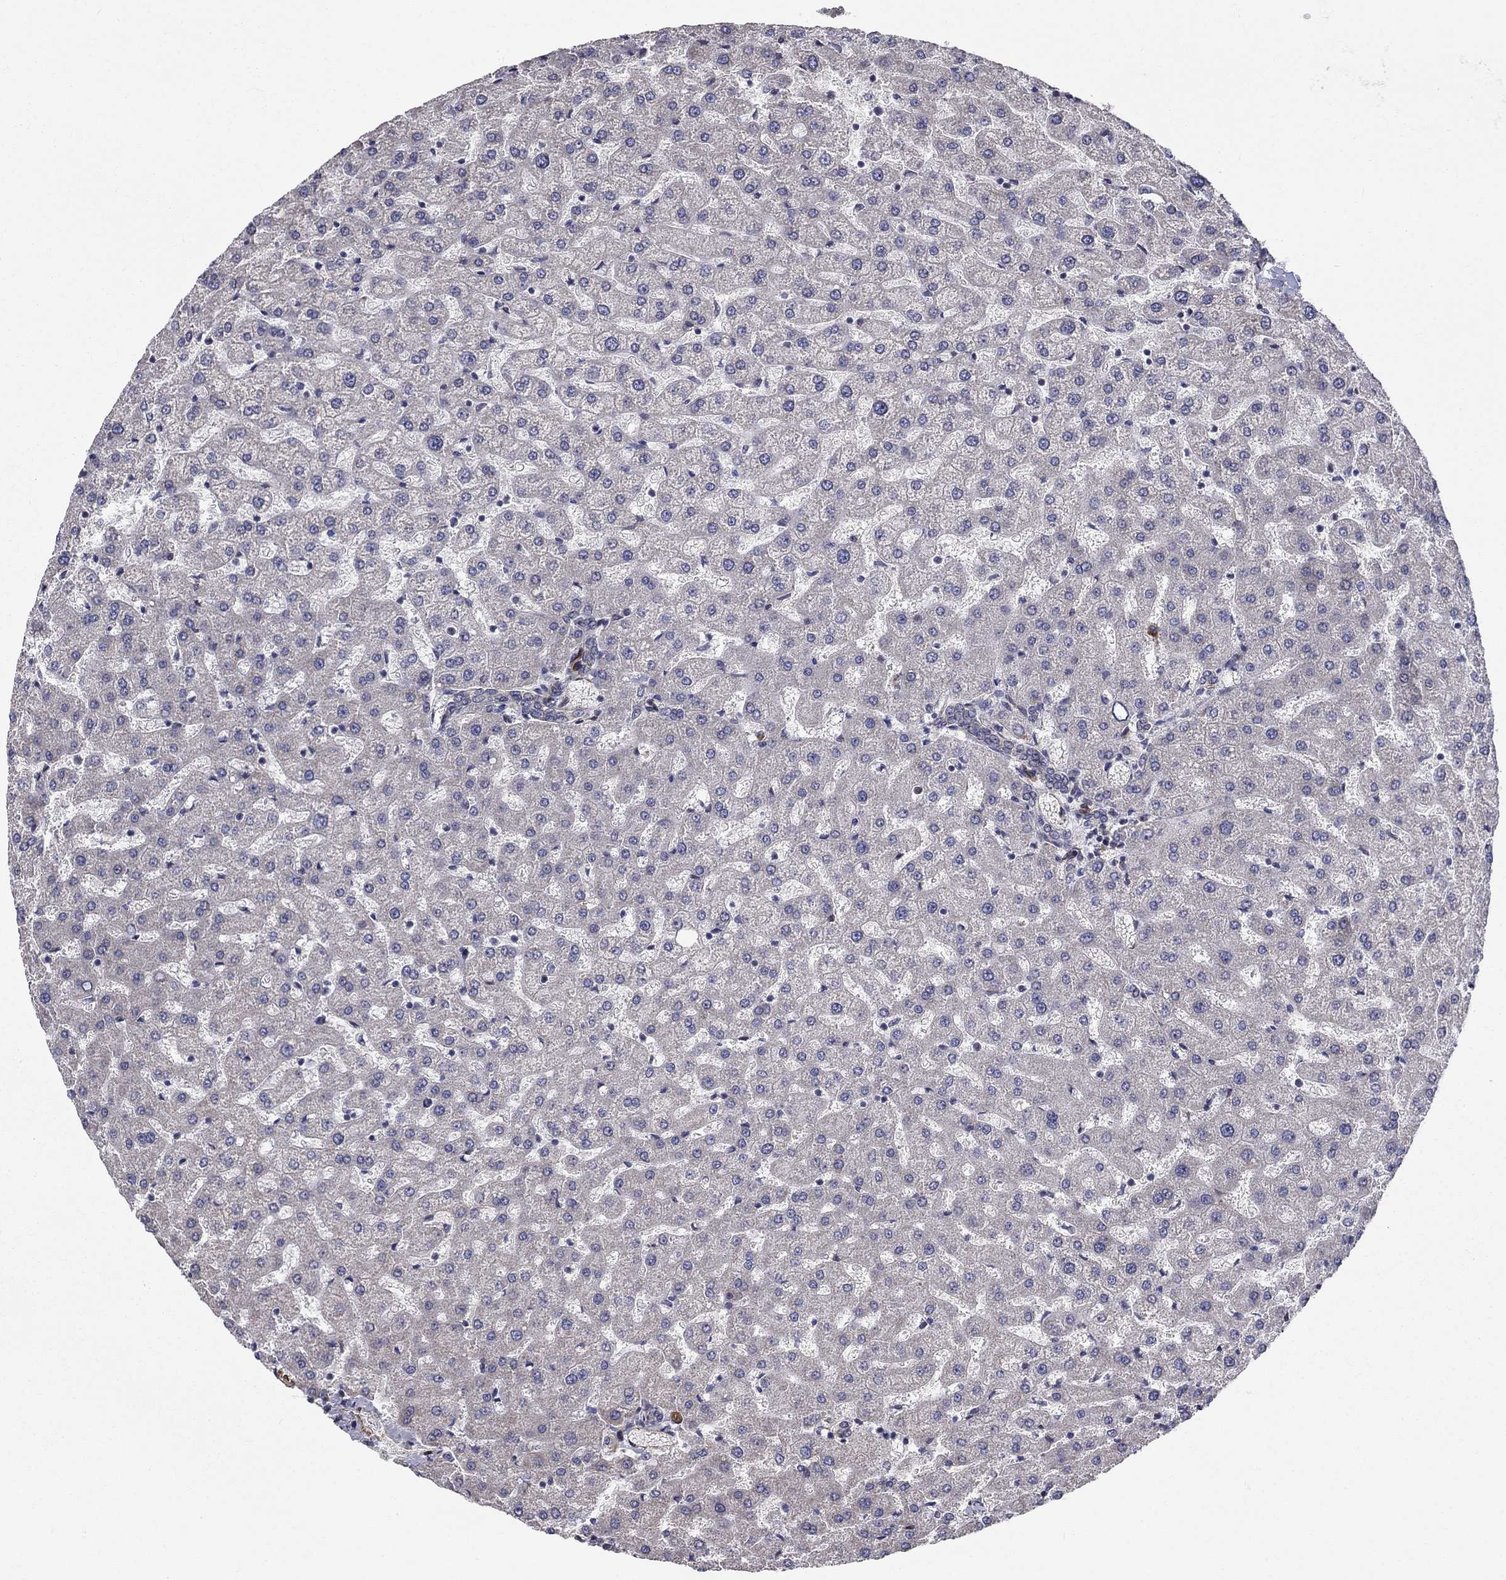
{"staining": {"intensity": "negative", "quantity": "none", "location": "none"}, "tissue": "liver", "cell_type": "Cholangiocytes", "image_type": "normal", "snomed": [{"axis": "morphology", "description": "Normal tissue, NOS"}, {"axis": "topography", "description": "Liver"}], "caption": "This photomicrograph is of benign liver stained with IHC to label a protein in brown with the nuclei are counter-stained blue. There is no expression in cholangiocytes.", "gene": "SYNC", "patient": {"sex": "female", "age": 50}}